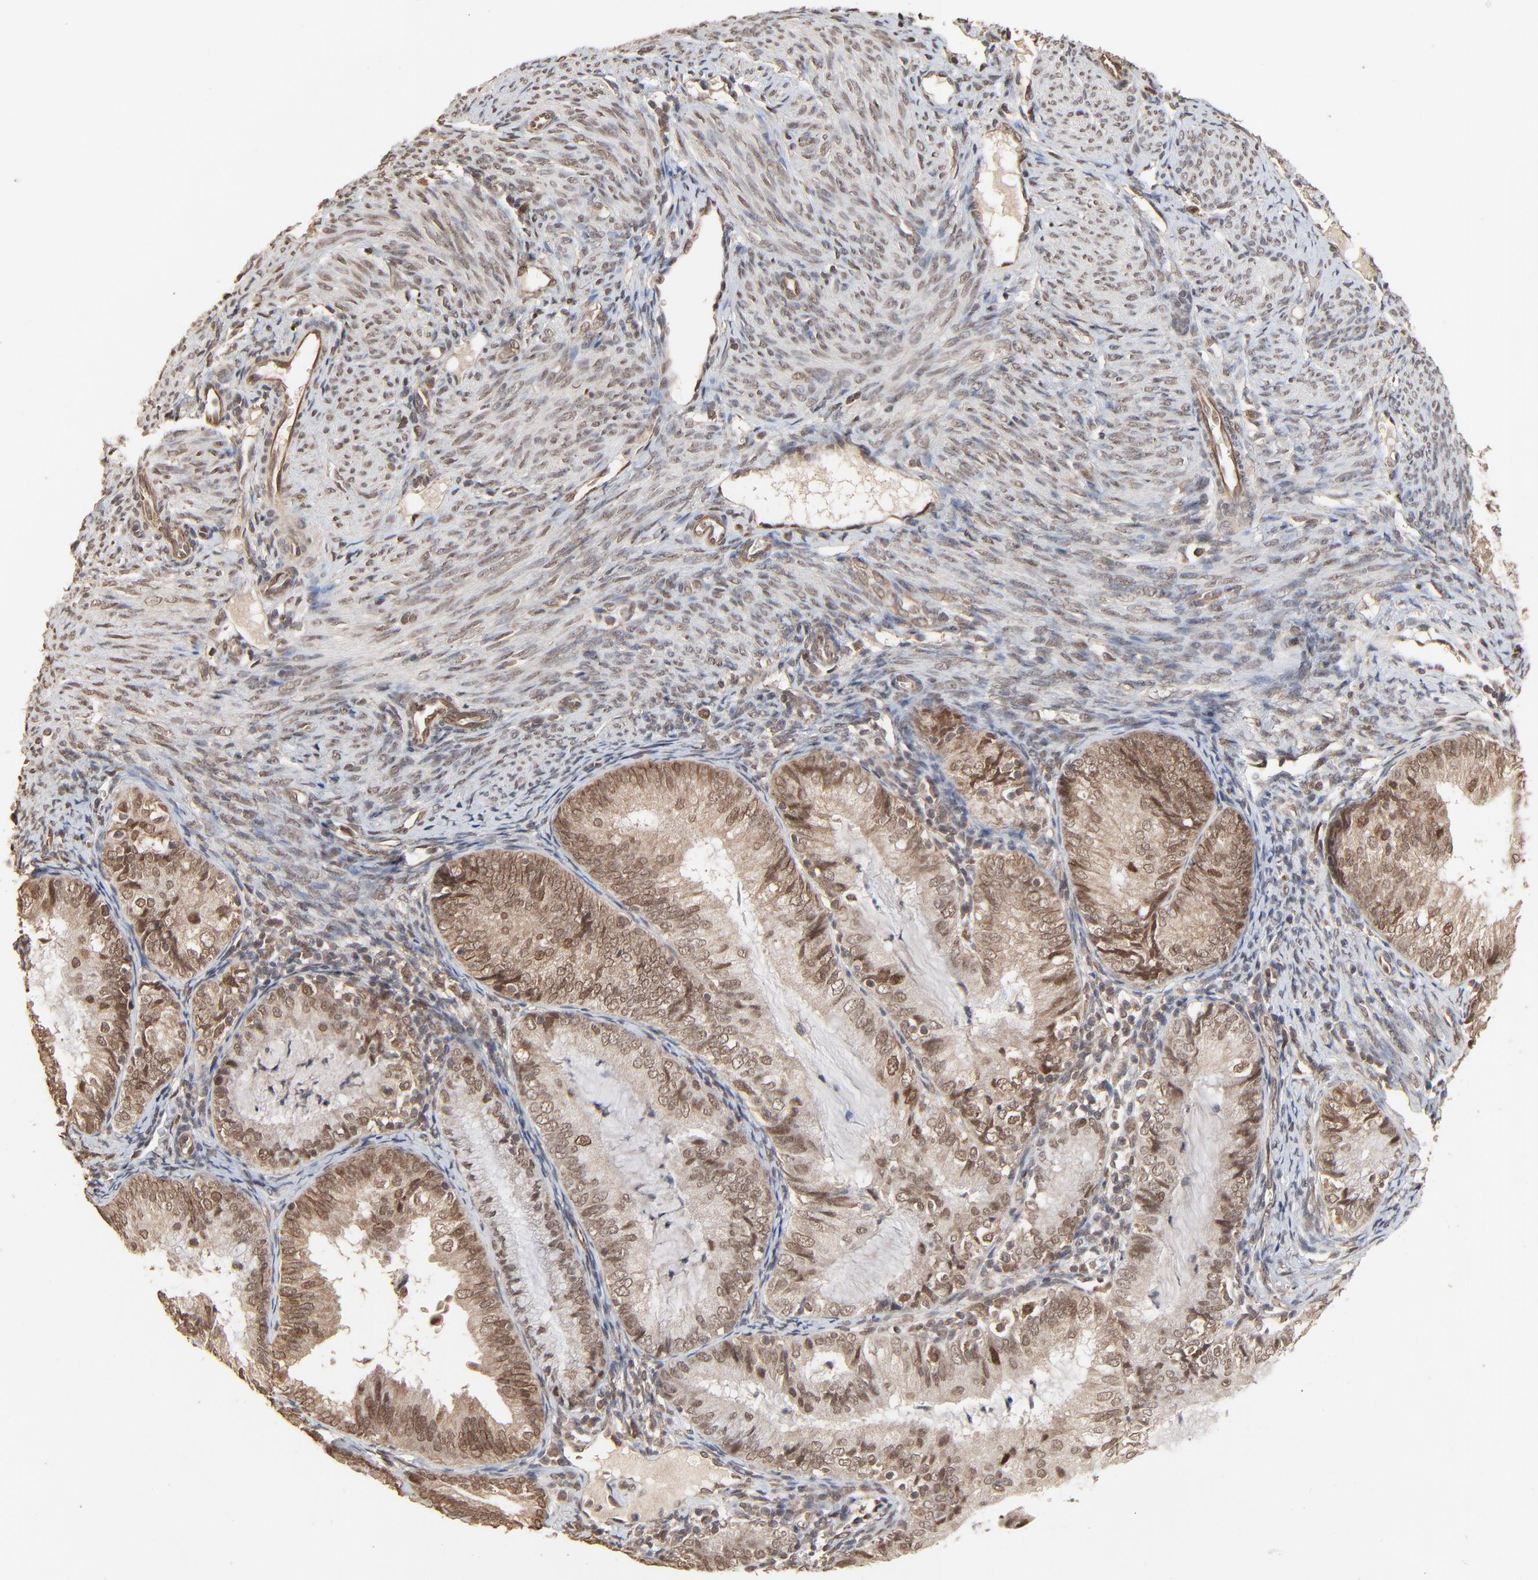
{"staining": {"intensity": "moderate", "quantity": ">75%", "location": "cytoplasmic/membranous,nuclear"}, "tissue": "endometrial cancer", "cell_type": "Tumor cells", "image_type": "cancer", "snomed": [{"axis": "morphology", "description": "Adenocarcinoma, NOS"}, {"axis": "topography", "description": "Endometrium"}], "caption": "Immunohistochemical staining of human endometrial cancer reveals medium levels of moderate cytoplasmic/membranous and nuclear protein positivity in approximately >75% of tumor cells.", "gene": "FAM227A", "patient": {"sex": "female", "age": 66}}